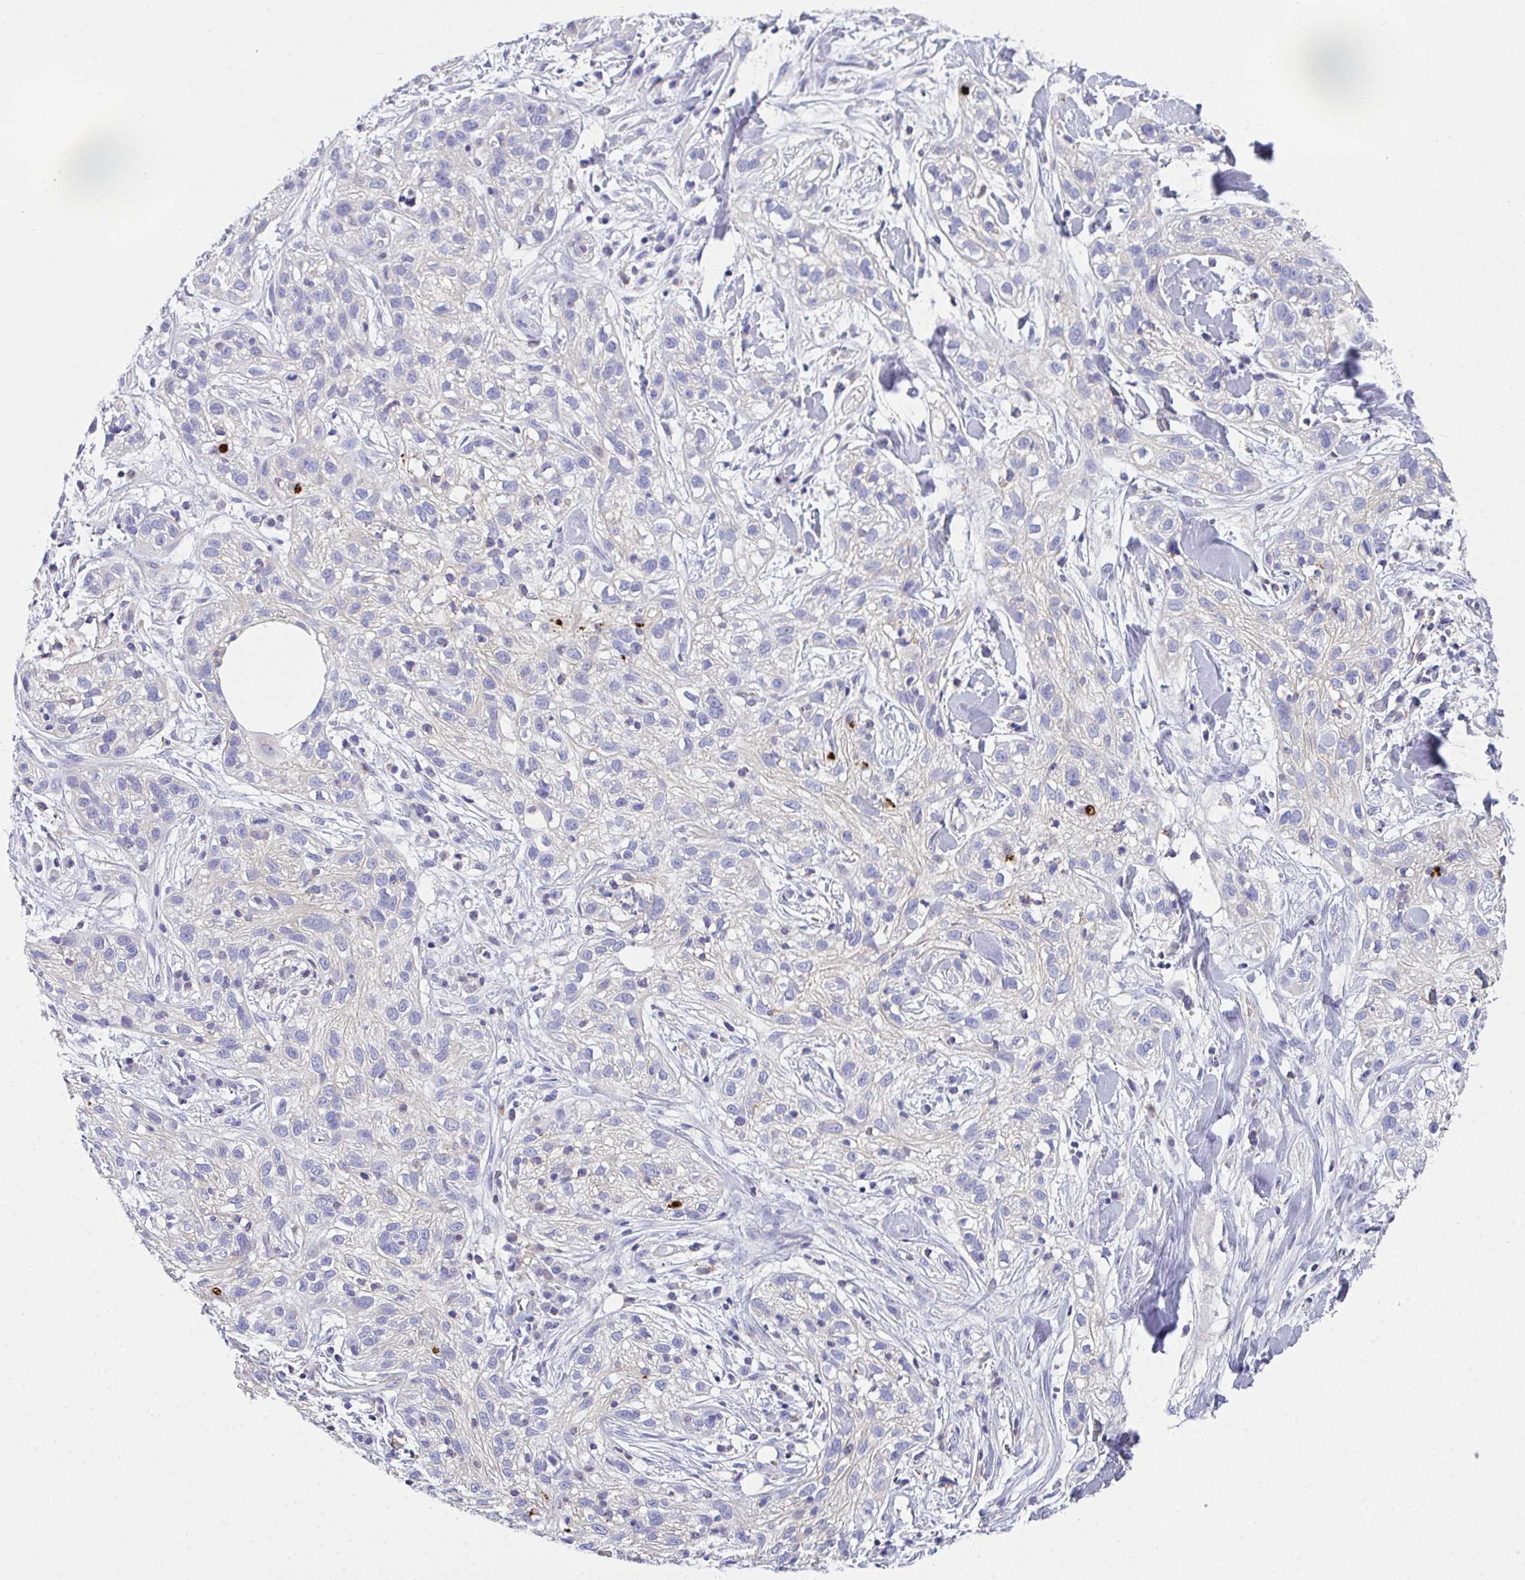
{"staining": {"intensity": "negative", "quantity": "none", "location": "none"}, "tissue": "skin cancer", "cell_type": "Tumor cells", "image_type": "cancer", "snomed": [{"axis": "morphology", "description": "Squamous cell carcinoma, NOS"}, {"axis": "topography", "description": "Skin"}], "caption": "IHC micrograph of neoplastic tissue: human skin cancer (squamous cell carcinoma) stained with DAB displays no significant protein expression in tumor cells.", "gene": "TNFAIP8", "patient": {"sex": "male", "age": 82}}